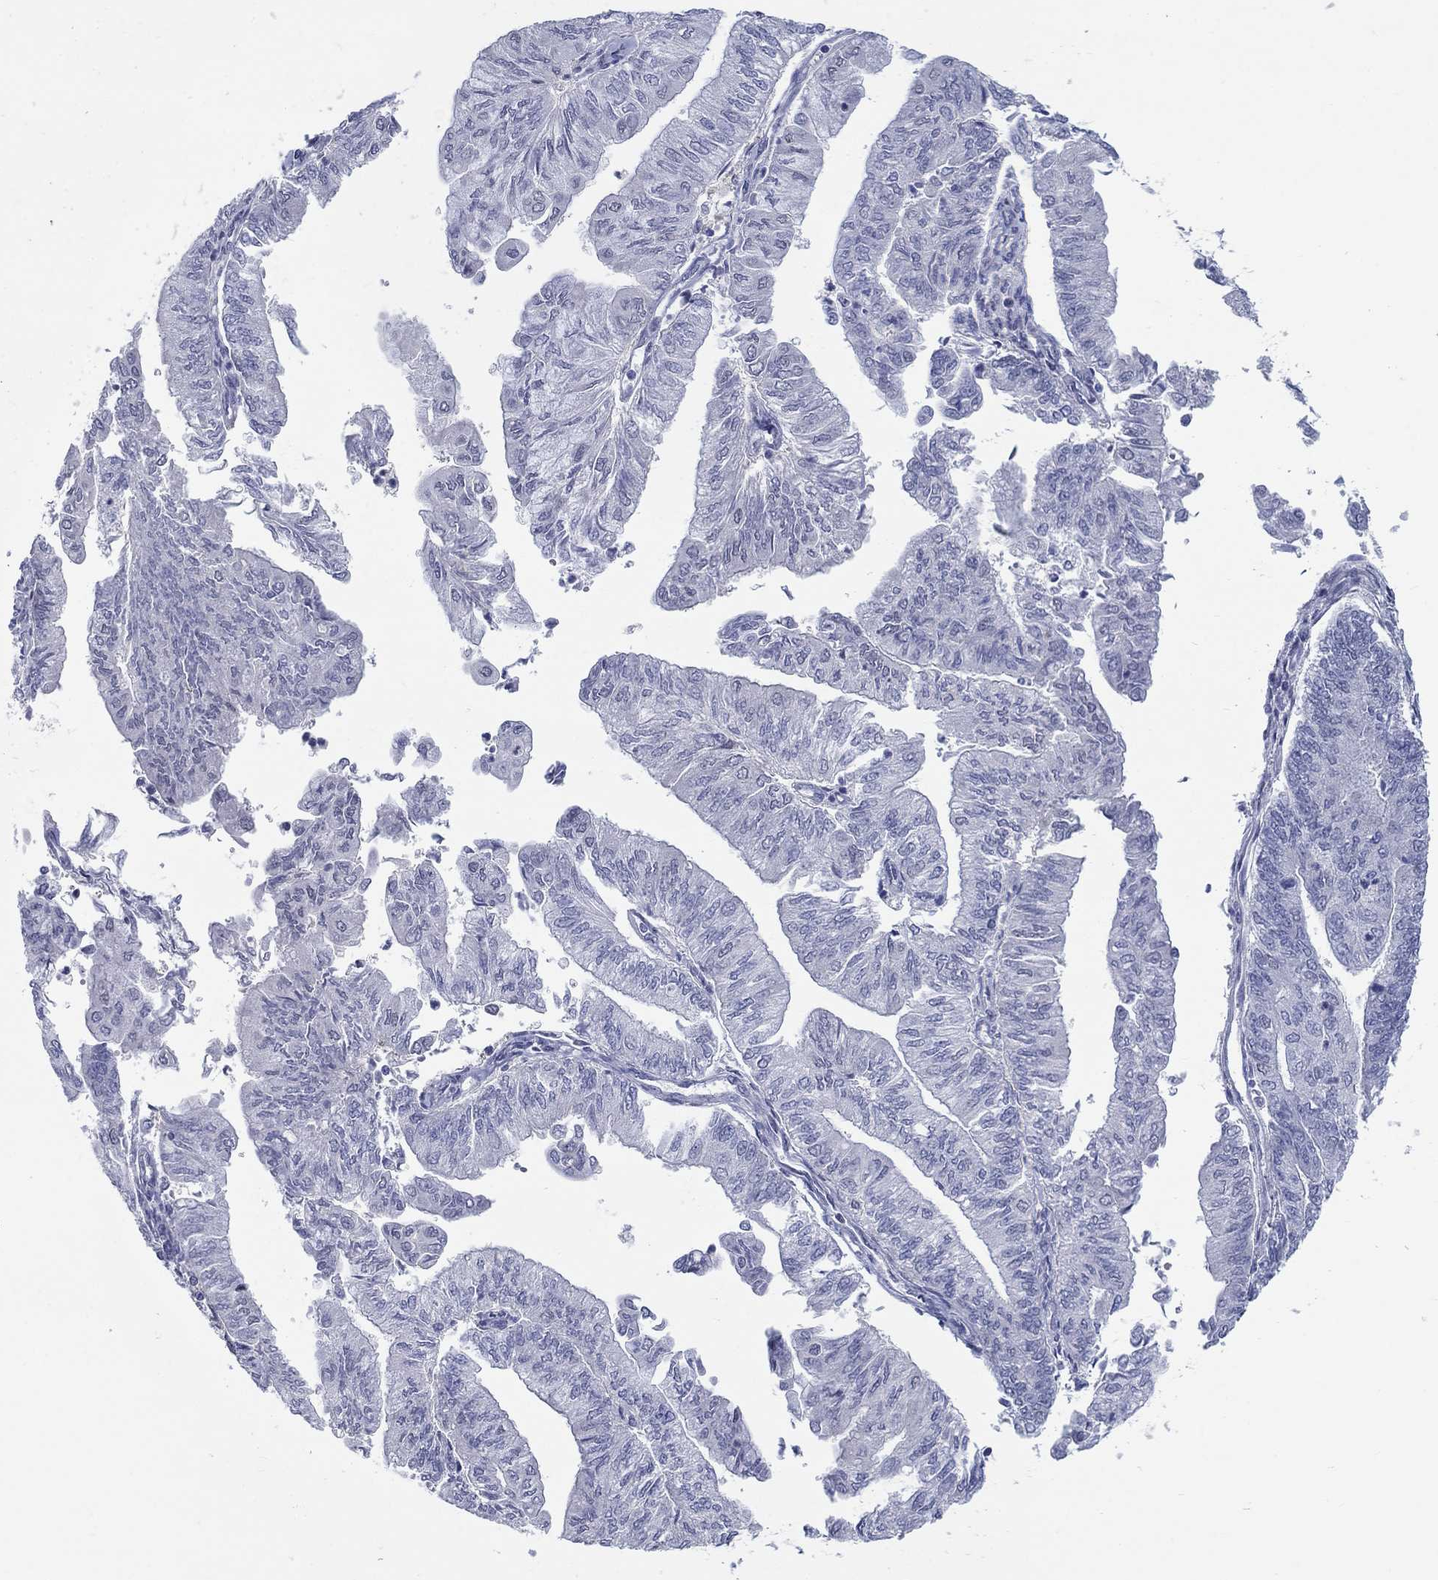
{"staining": {"intensity": "negative", "quantity": "none", "location": "none"}, "tissue": "endometrial cancer", "cell_type": "Tumor cells", "image_type": "cancer", "snomed": [{"axis": "morphology", "description": "Adenocarcinoma, NOS"}, {"axis": "topography", "description": "Endometrium"}], "caption": "Immunohistochemistry (IHC) of human adenocarcinoma (endometrial) demonstrates no staining in tumor cells.", "gene": "EGFLAM", "patient": {"sex": "female", "age": 59}}